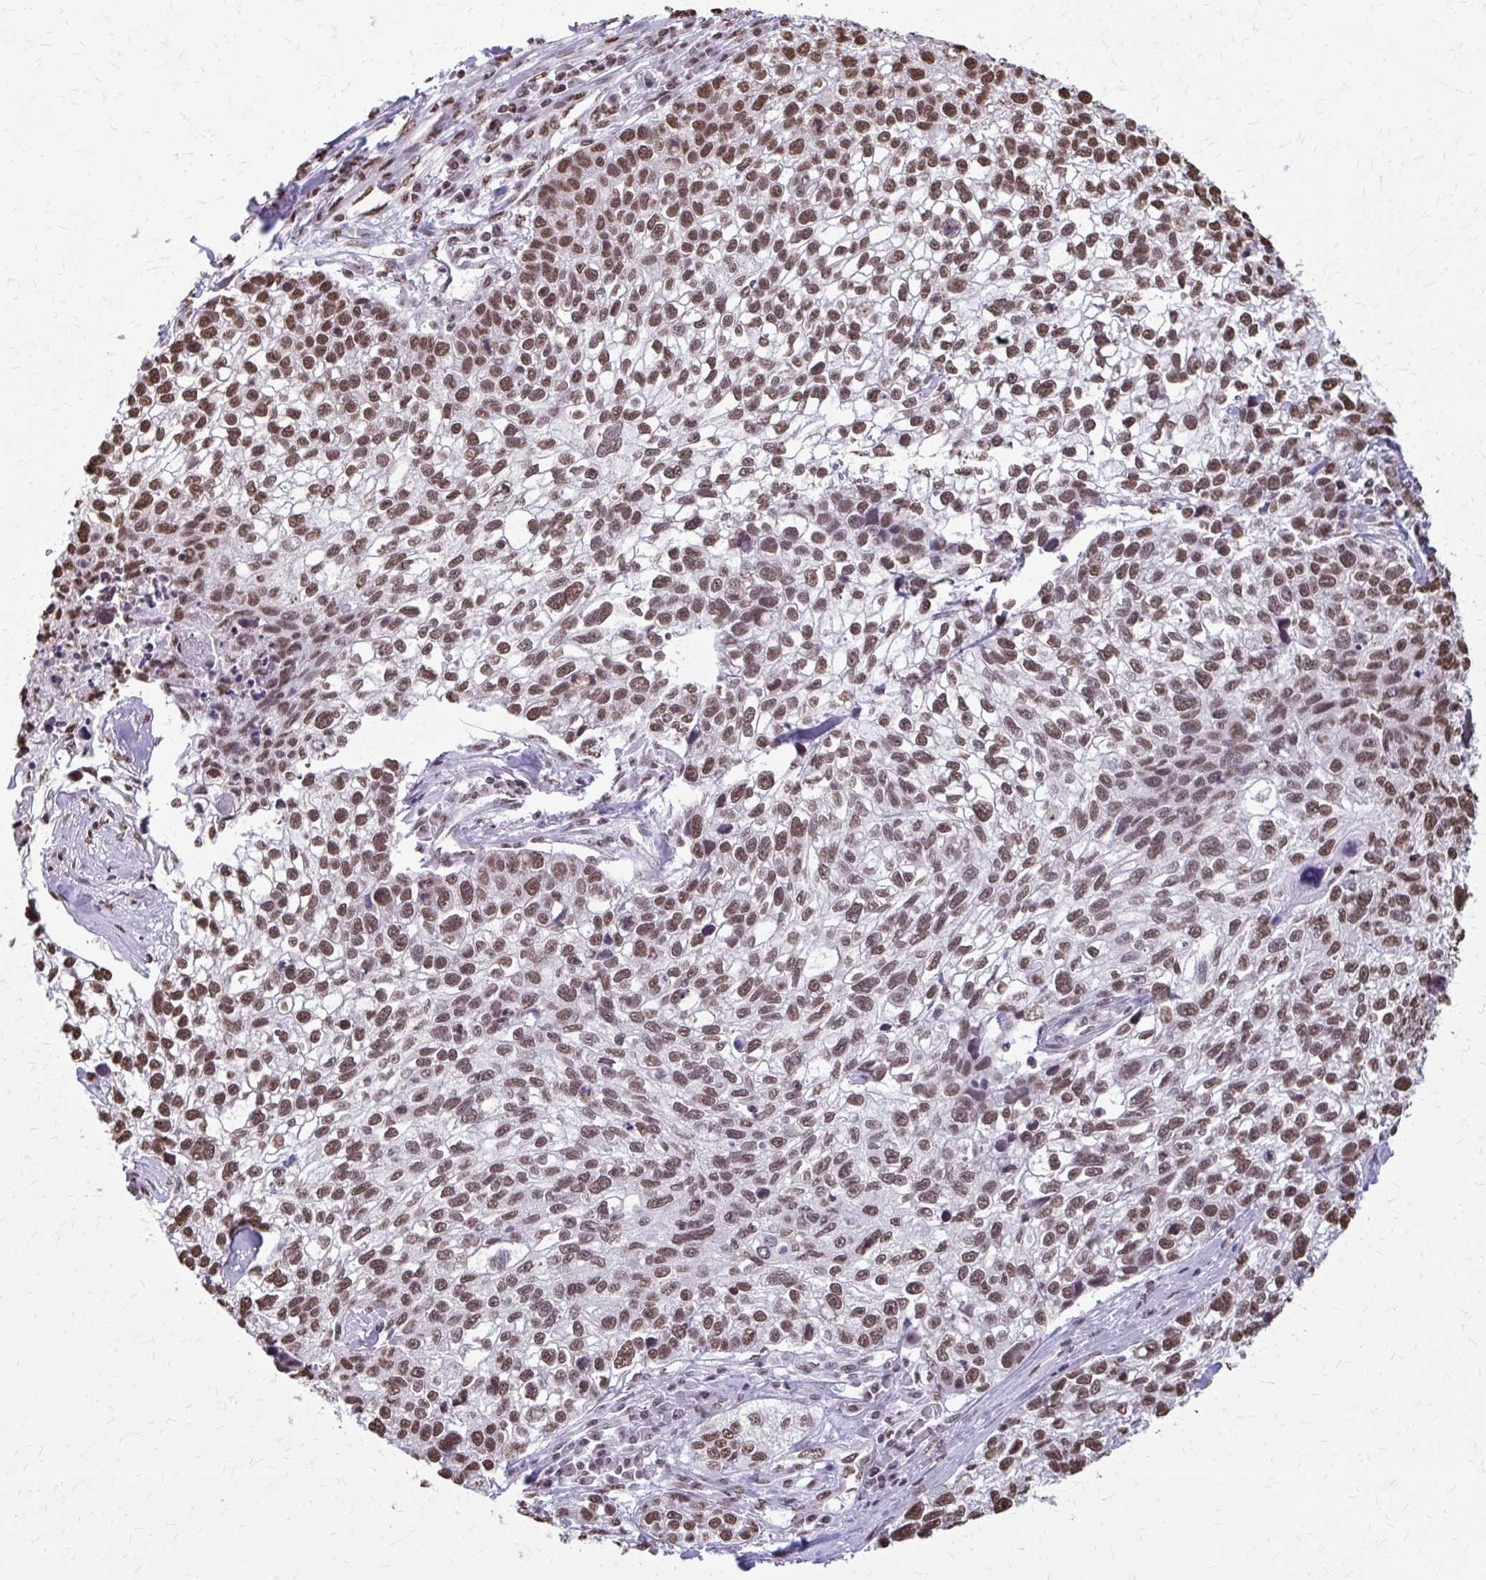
{"staining": {"intensity": "moderate", "quantity": ">75%", "location": "nuclear"}, "tissue": "lung cancer", "cell_type": "Tumor cells", "image_type": "cancer", "snomed": [{"axis": "morphology", "description": "Squamous cell carcinoma, NOS"}, {"axis": "topography", "description": "Lung"}], "caption": "The image reveals staining of lung cancer (squamous cell carcinoma), revealing moderate nuclear protein staining (brown color) within tumor cells.", "gene": "SNRPA", "patient": {"sex": "male", "age": 74}}